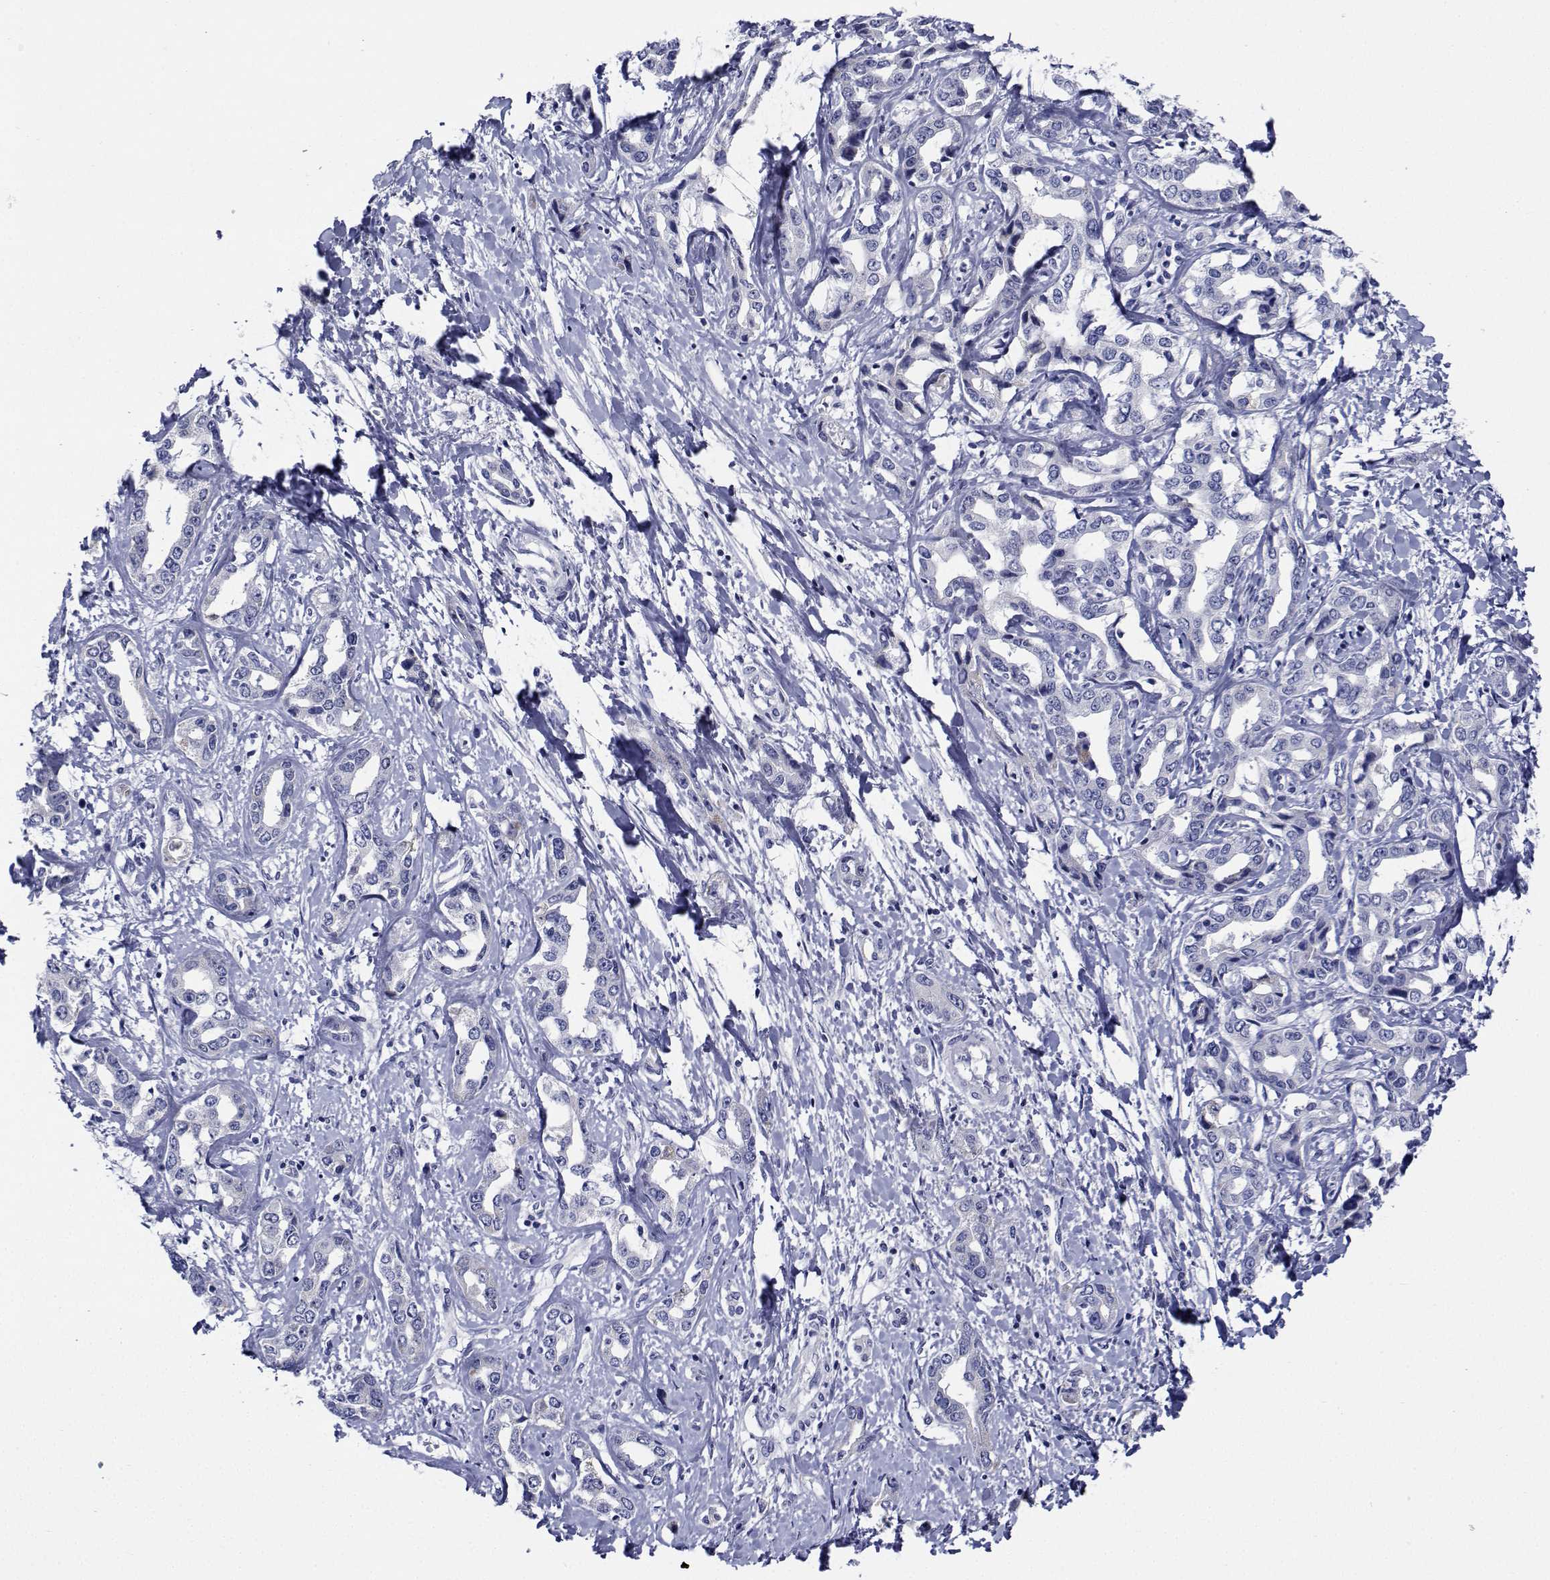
{"staining": {"intensity": "negative", "quantity": "none", "location": "none"}, "tissue": "liver cancer", "cell_type": "Tumor cells", "image_type": "cancer", "snomed": [{"axis": "morphology", "description": "Cholangiocarcinoma"}, {"axis": "topography", "description": "Liver"}], "caption": "IHC image of neoplastic tissue: human cholangiocarcinoma (liver) stained with DAB (3,3'-diaminobenzidine) displays no significant protein expression in tumor cells.", "gene": "CDHR3", "patient": {"sex": "male", "age": 59}}